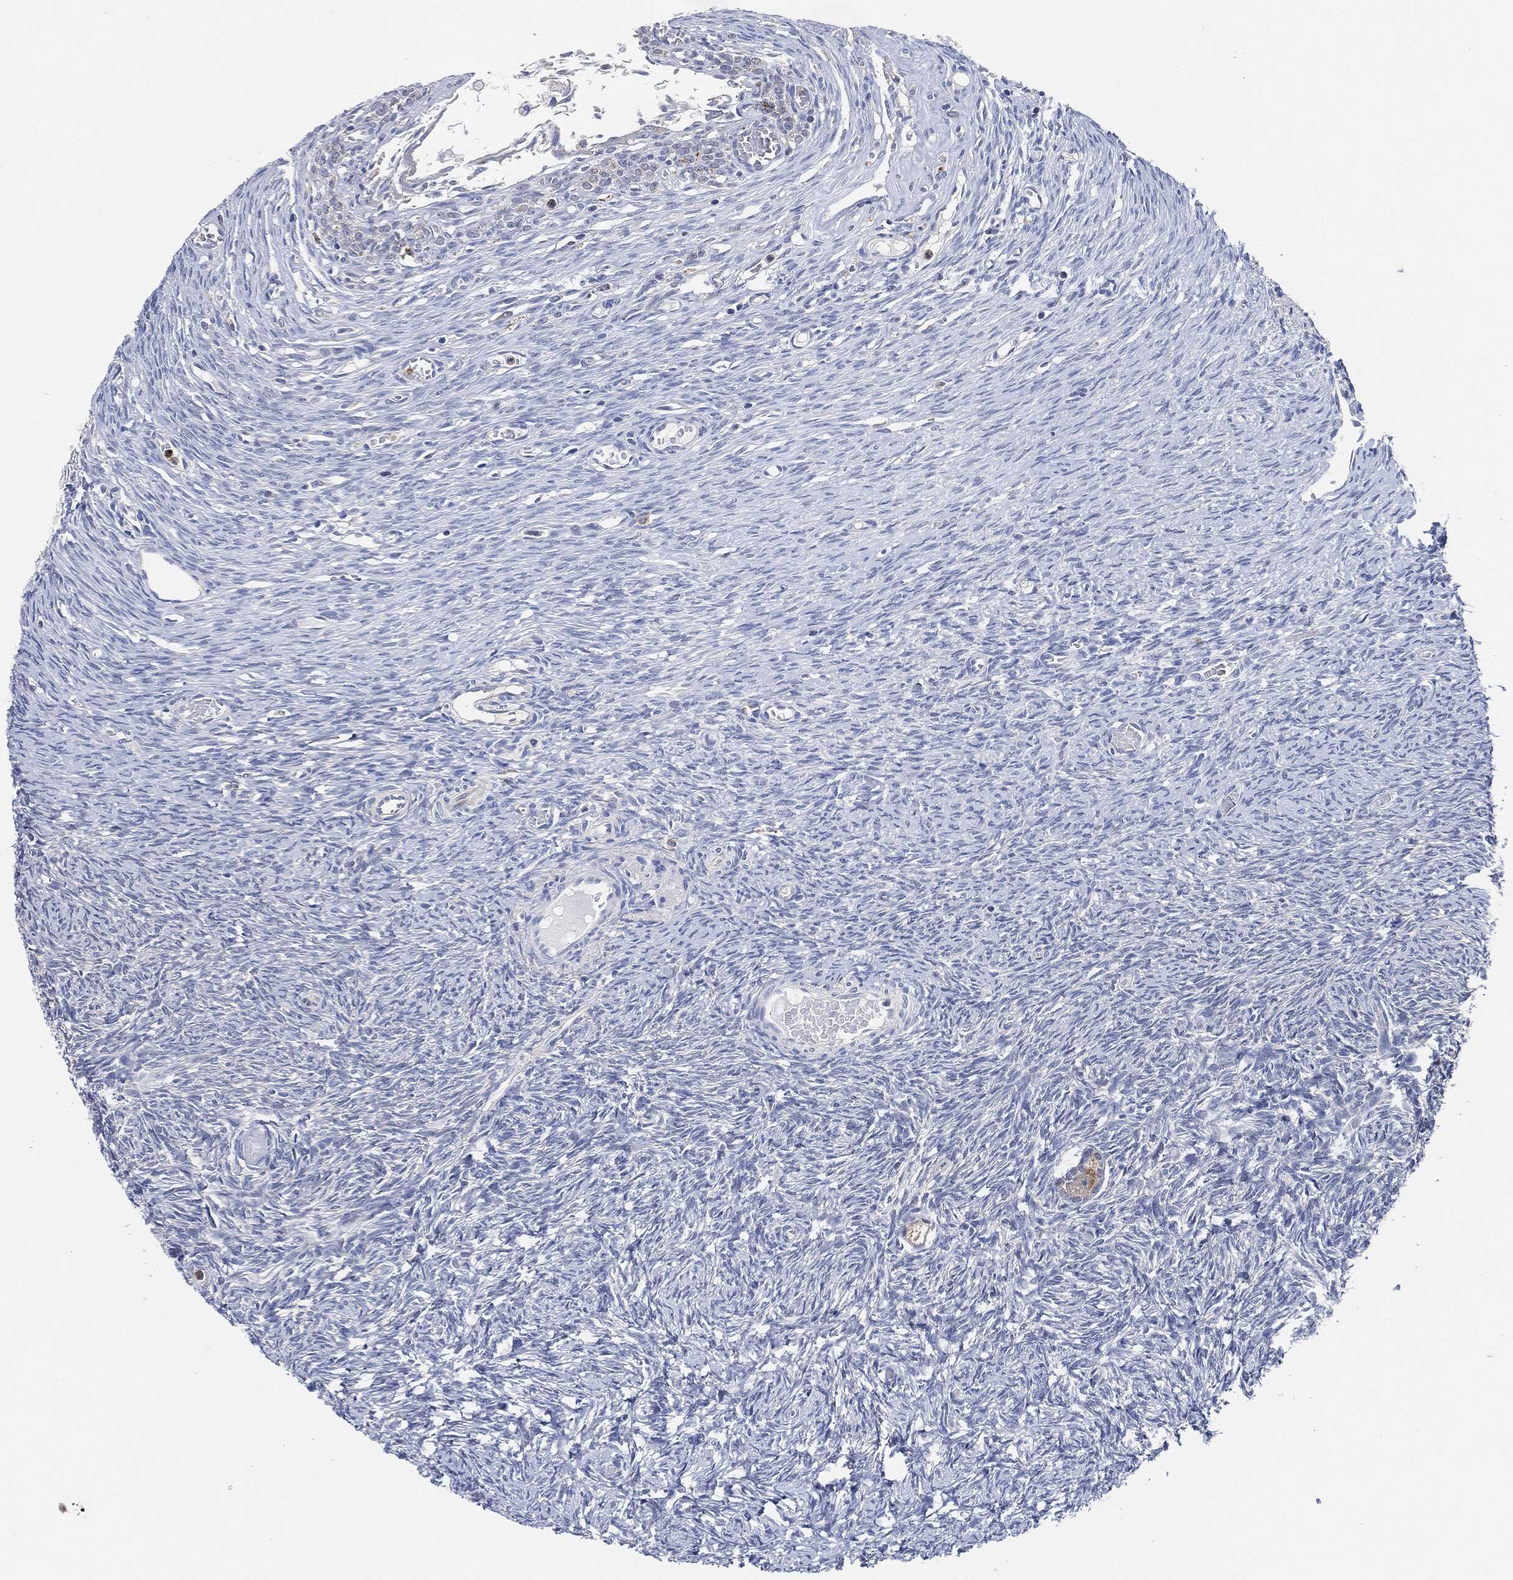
{"staining": {"intensity": "moderate", "quantity": "<25%", "location": "cytoplasmic/membranous"}, "tissue": "ovary", "cell_type": "Follicle cells", "image_type": "normal", "snomed": [{"axis": "morphology", "description": "Normal tissue, NOS"}, {"axis": "topography", "description": "Ovary"}], "caption": "The photomicrograph displays a brown stain indicating the presence of a protein in the cytoplasmic/membranous of follicle cells in ovary.", "gene": "VSIG4", "patient": {"sex": "female", "age": 39}}